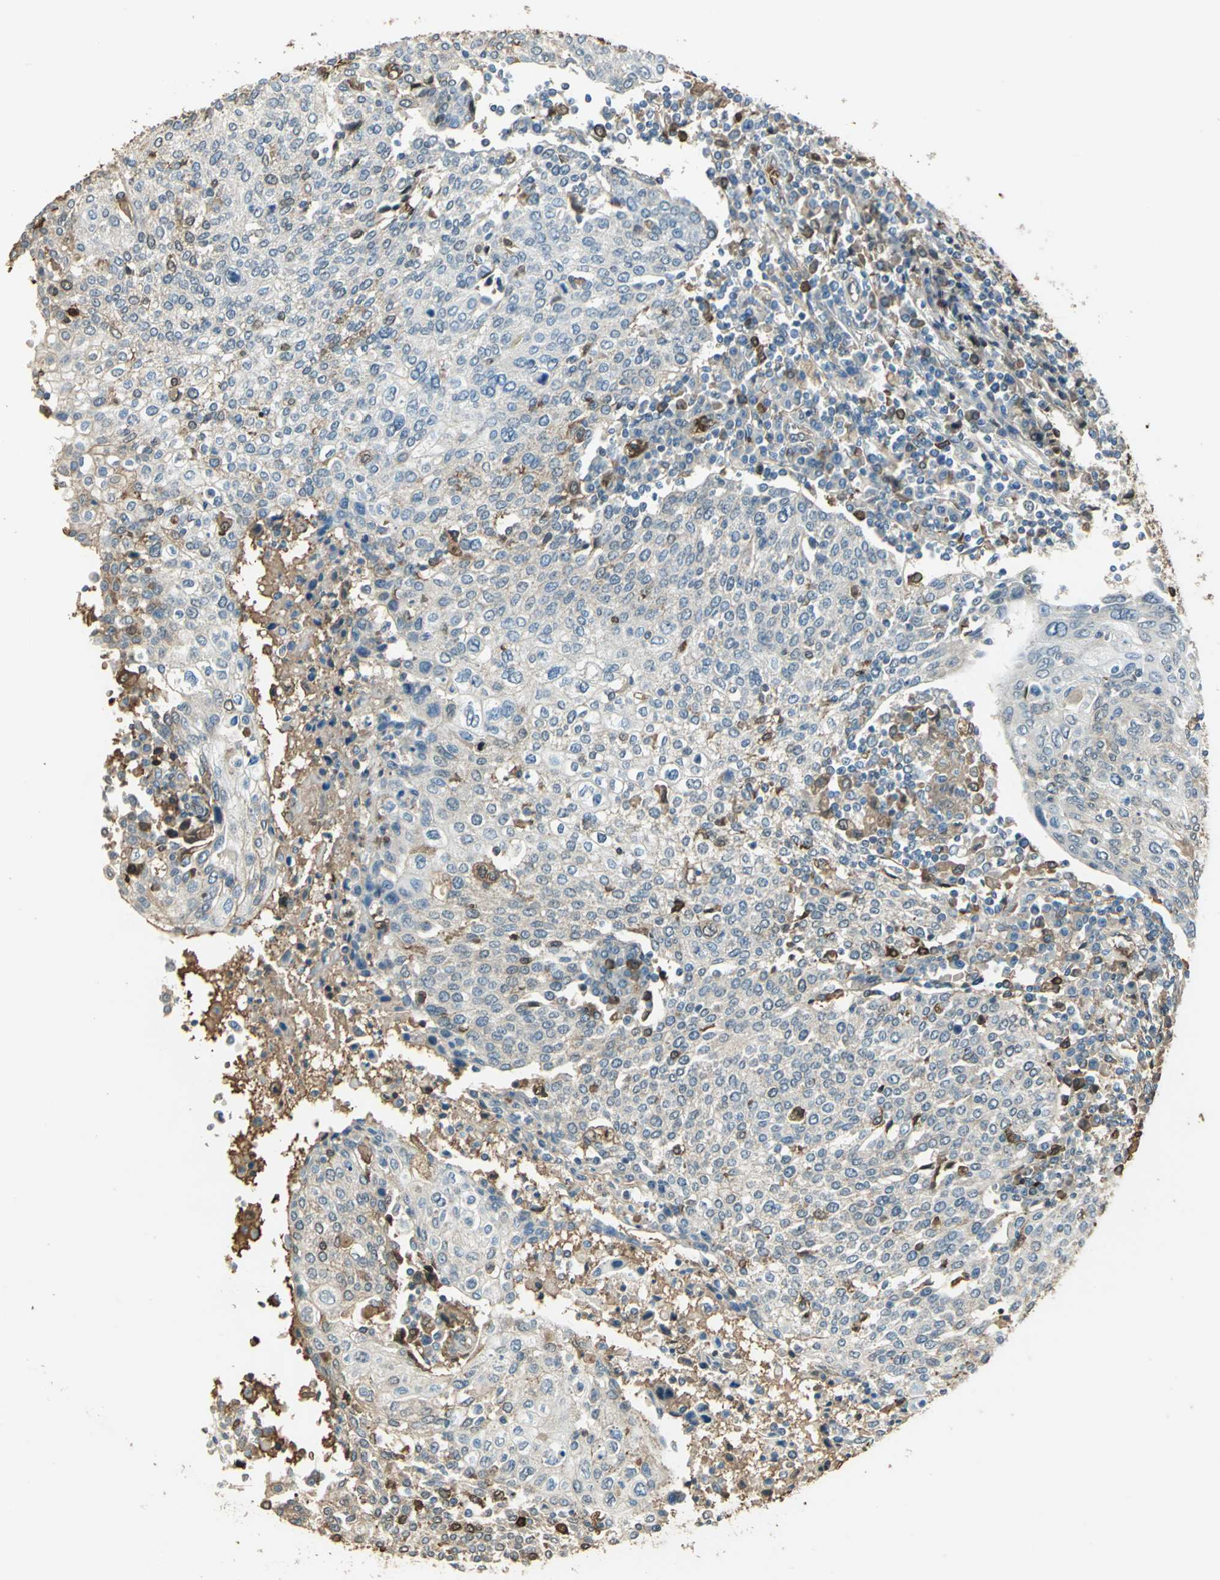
{"staining": {"intensity": "weak", "quantity": "25%-75%", "location": "cytoplasmic/membranous"}, "tissue": "cervical cancer", "cell_type": "Tumor cells", "image_type": "cancer", "snomed": [{"axis": "morphology", "description": "Squamous cell carcinoma, NOS"}, {"axis": "topography", "description": "Cervix"}], "caption": "Immunohistochemical staining of cervical cancer (squamous cell carcinoma) shows low levels of weak cytoplasmic/membranous staining in about 25%-75% of tumor cells. The protein is shown in brown color, while the nuclei are stained blue.", "gene": "DDAH1", "patient": {"sex": "female", "age": 40}}